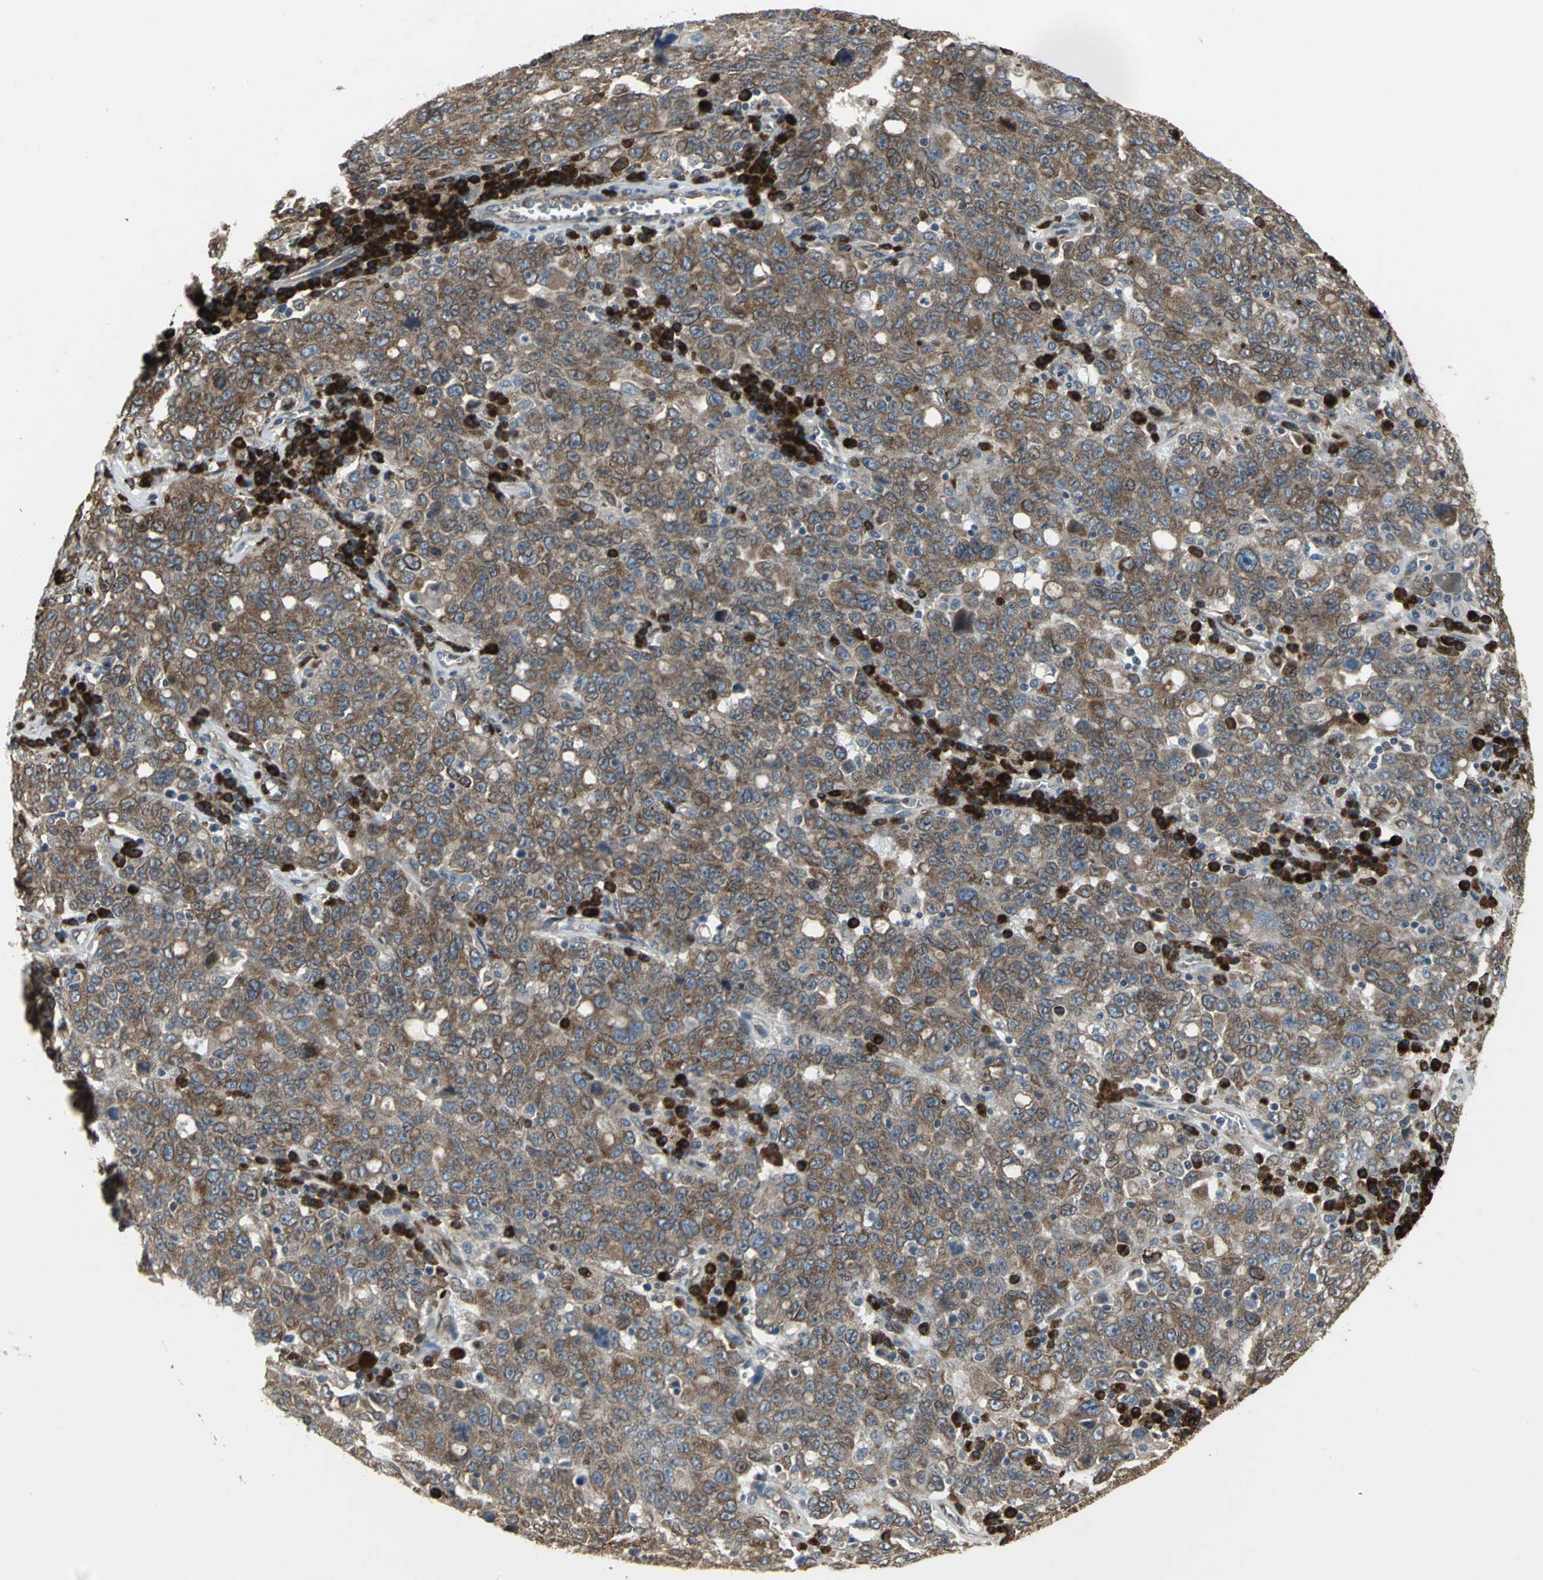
{"staining": {"intensity": "moderate", "quantity": ">75%", "location": "cytoplasmic/membranous"}, "tissue": "ovarian cancer", "cell_type": "Tumor cells", "image_type": "cancer", "snomed": [{"axis": "morphology", "description": "Carcinoma, endometroid"}, {"axis": "topography", "description": "Ovary"}], "caption": "Immunohistochemical staining of endometroid carcinoma (ovarian) displays moderate cytoplasmic/membranous protein positivity in approximately >75% of tumor cells.", "gene": "SYVN1", "patient": {"sex": "female", "age": 62}}